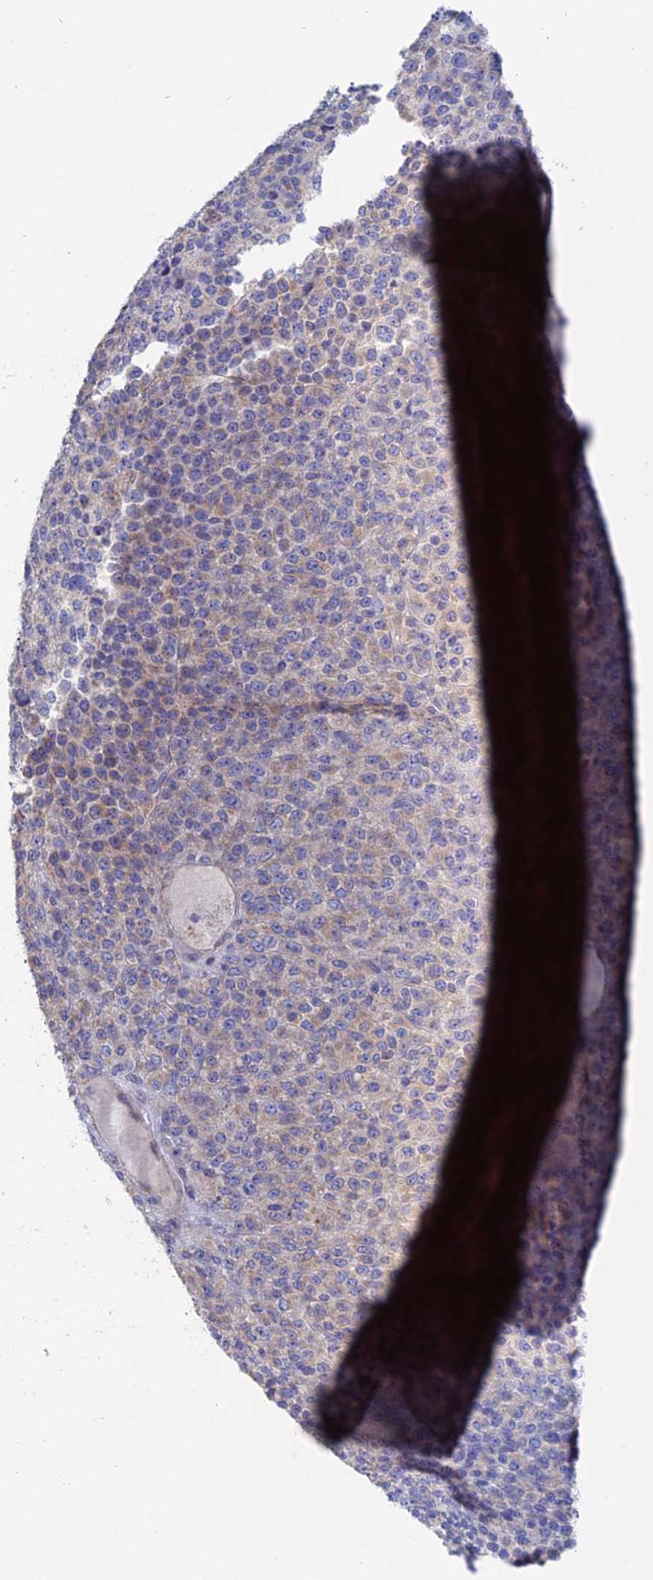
{"staining": {"intensity": "weak", "quantity": "<25%", "location": "cytoplasmic/membranous"}, "tissue": "melanoma", "cell_type": "Tumor cells", "image_type": "cancer", "snomed": [{"axis": "morphology", "description": "Malignant melanoma, Metastatic site"}, {"axis": "topography", "description": "Brain"}], "caption": "IHC of human malignant melanoma (metastatic site) shows no positivity in tumor cells.", "gene": "TBC1D30", "patient": {"sex": "female", "age": 56}}